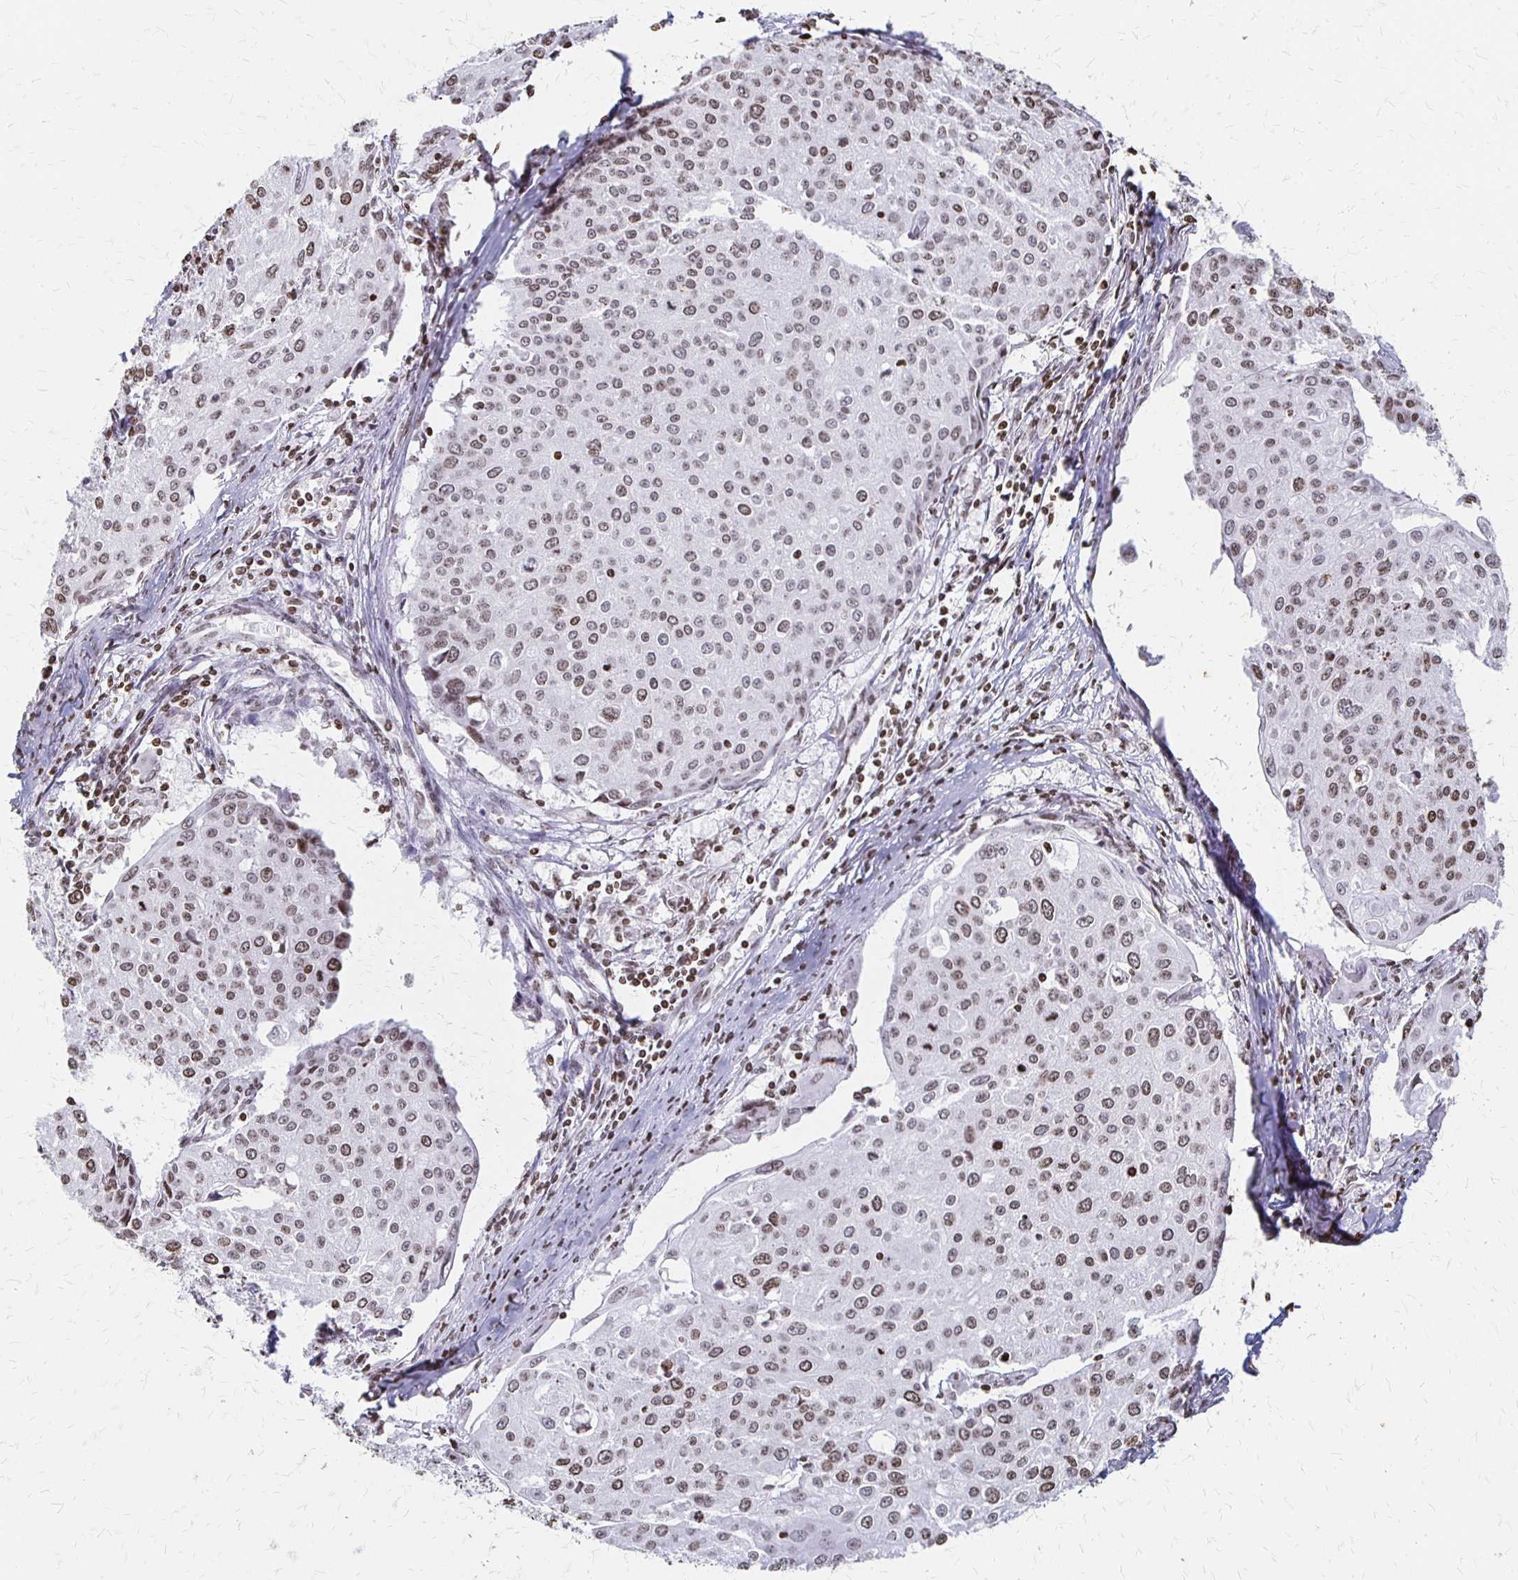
{"staining": {"intensity": "moderate", "quantity": "25%-75%", "location": "nuclear"}, "tissue": "cervical cancer", "cell_type": "Tumor cells", "image_type": "cancer", "snomed": [{"axis": "morphology", "description": "Squamous cell carcinoma, NOS"}, {"axis": "topography", "description": "Cervix"}], "caption": "Protein staining of cervical cancer tissue demonstrates moderate nuclear staining in approximately 25%-75% of tumor cells. The staining was performed using DAB to visualize the protein expression in brown, while the nuclei were stained in blue with hematoxylin (Magnification: 20x).", "gene": "ZNF280C", "patient": {"sex": "female", "age": 38}}